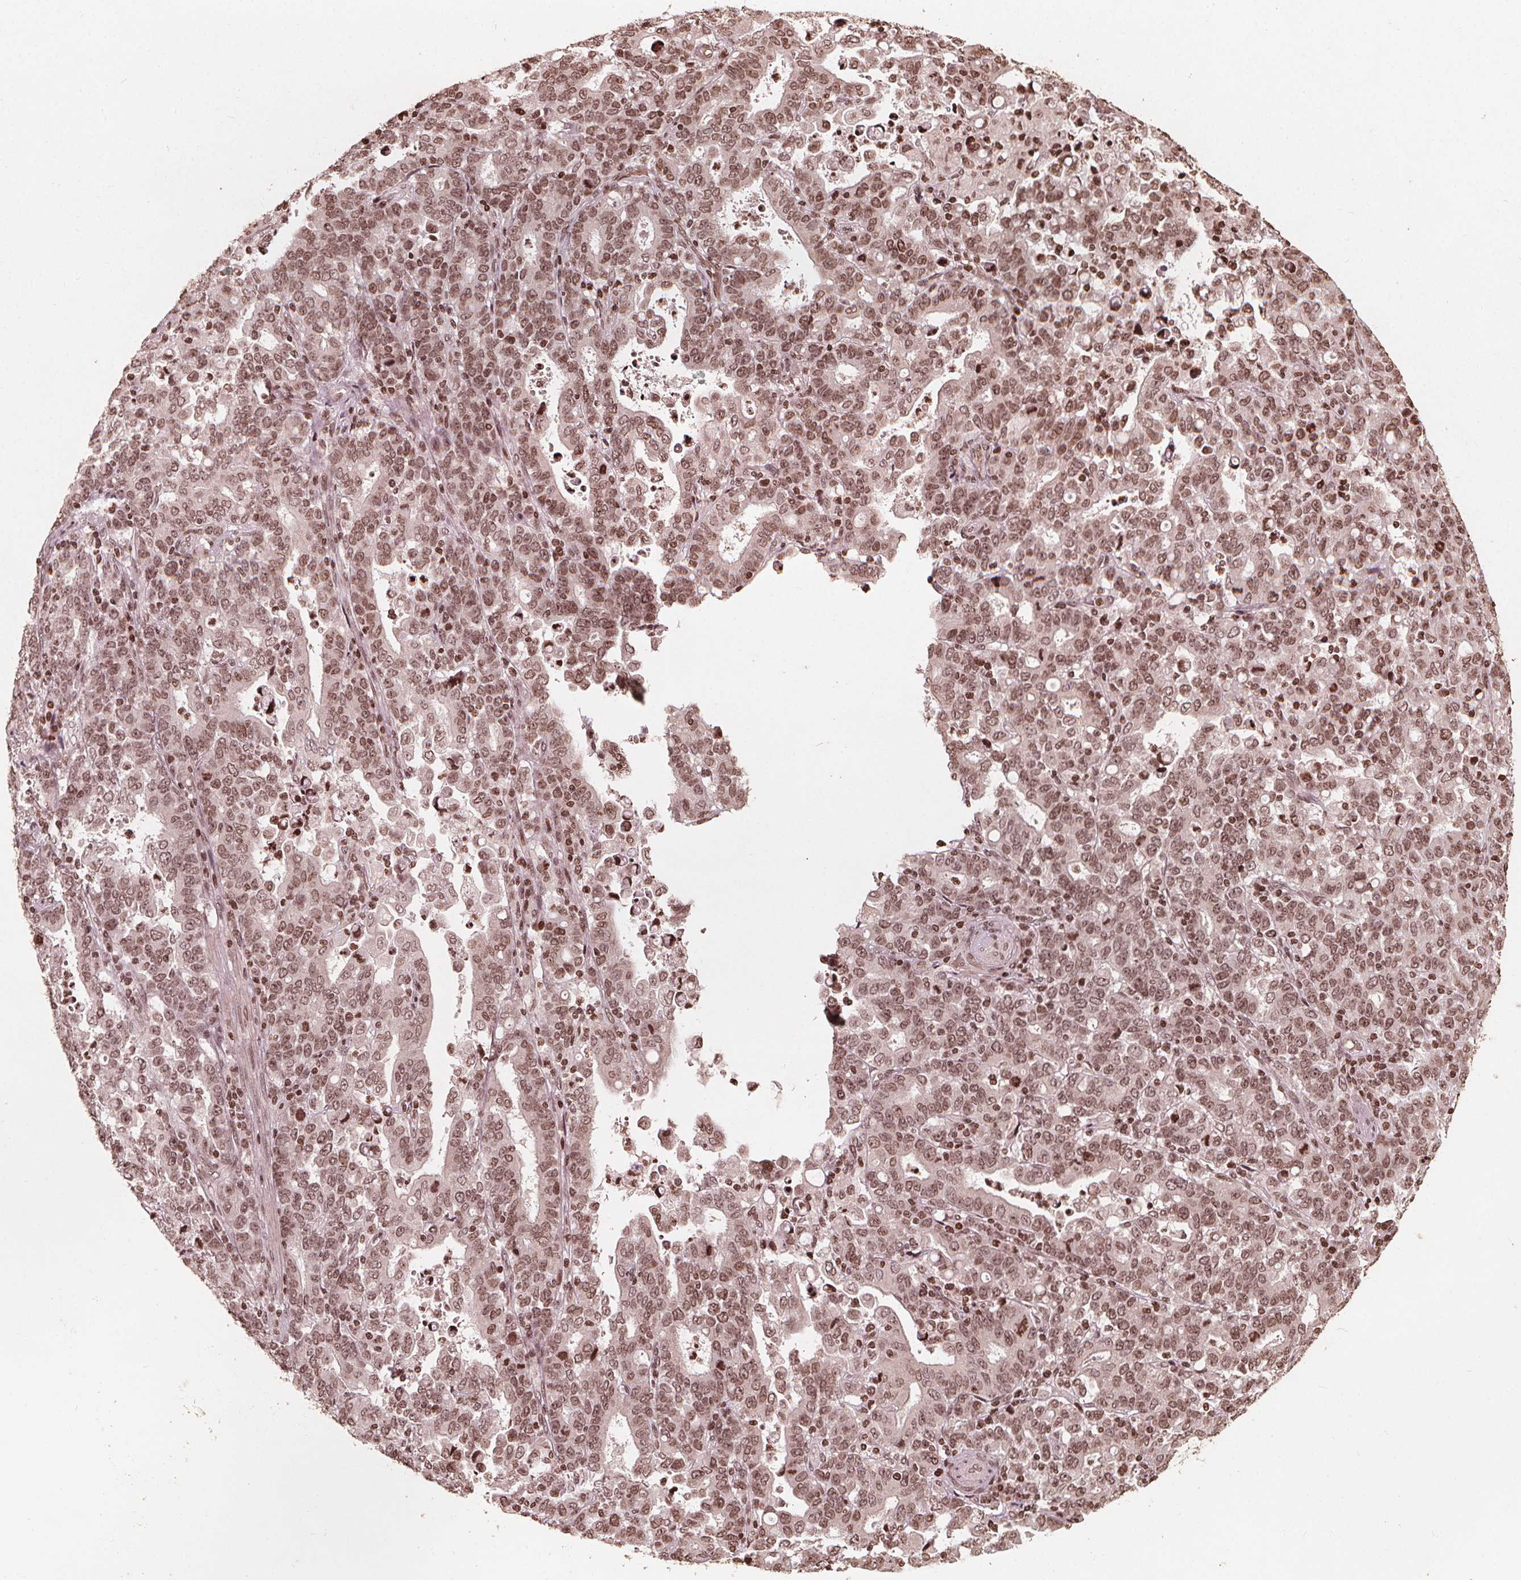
{"staining": {"intensity": "moderate", "quantity": ">75%", "location": "nuclear"}, "tissue": "stomach cancer", "cell_type": "Tumor cells", "image_type": "cancer", "snomed": [{"axis": "morphology", "description": "Adenocarcinoma, NOS"}, {"axis": "topography", "description": "Stomach"}], "caption": "A brown stain shows moderate nuclear staining of a protein in stomach cancer tumor cells.", "gene": "H3C14", "patient": {"sex": "male", "age": 82}}